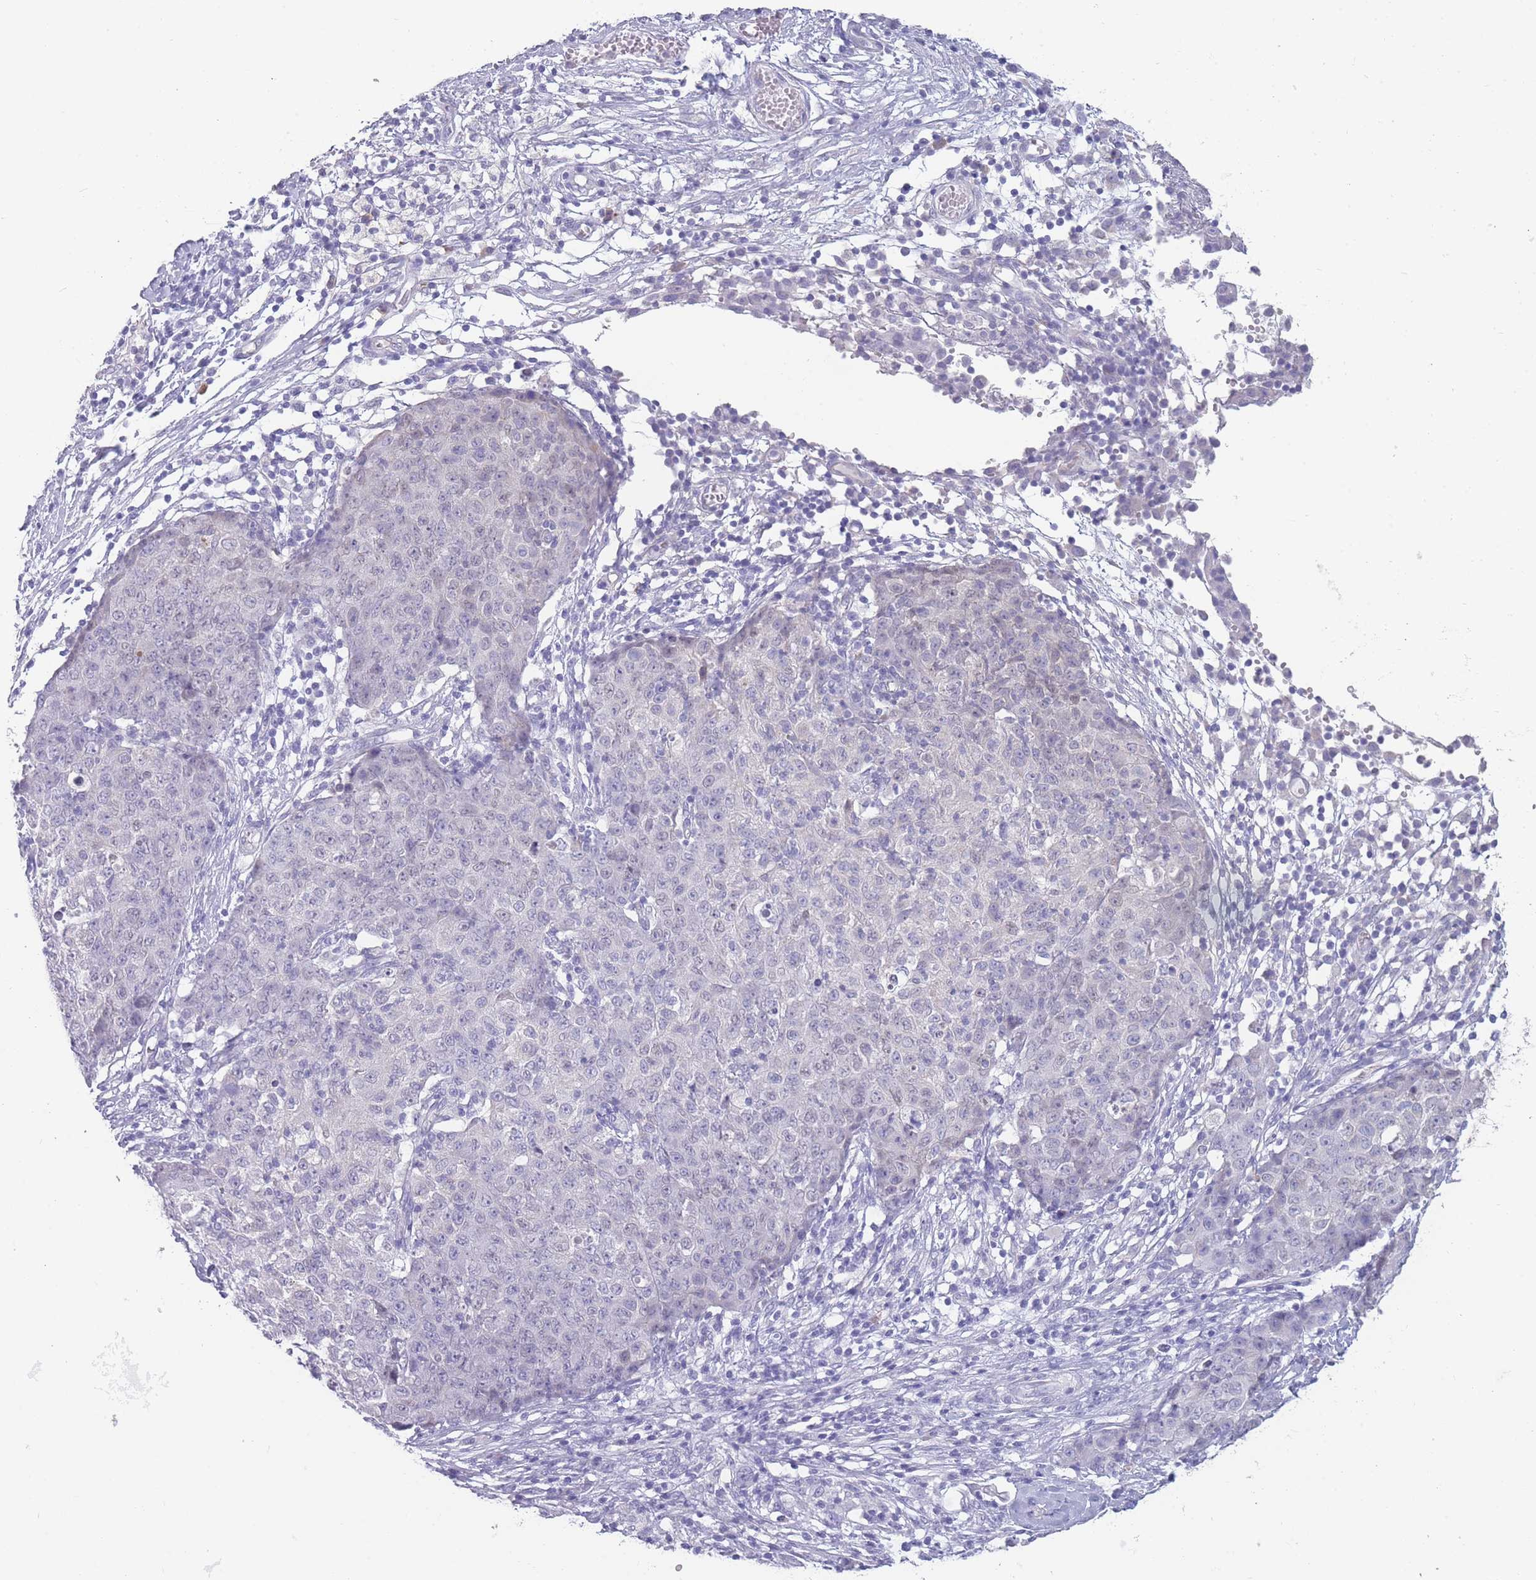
{"staining": {"intensity": "negative", "quantity": "none", "location": "none"}, "tissue": "ovarian cancer", "cell_type": "Tumor cells", "image_type": "cancer", "snomed": [{"axis": "morphology", "description": "Carcinoma, endometroid"}, {"axis": "topography", "description": "Ovary"}], "caption": "DAB (3,3'-diaminobenzidine) immunohistochemical staining of endometroid carcinoma (ovarian) demonstrates no significant positivity in tumor cells. (DAB (3,3'-diaminobenzidine) immunohistochemistry visualized using brightfield microscopy, high magnification).", "gene": "DCANP1", "patient": {"sex": "female", "age": 42}}